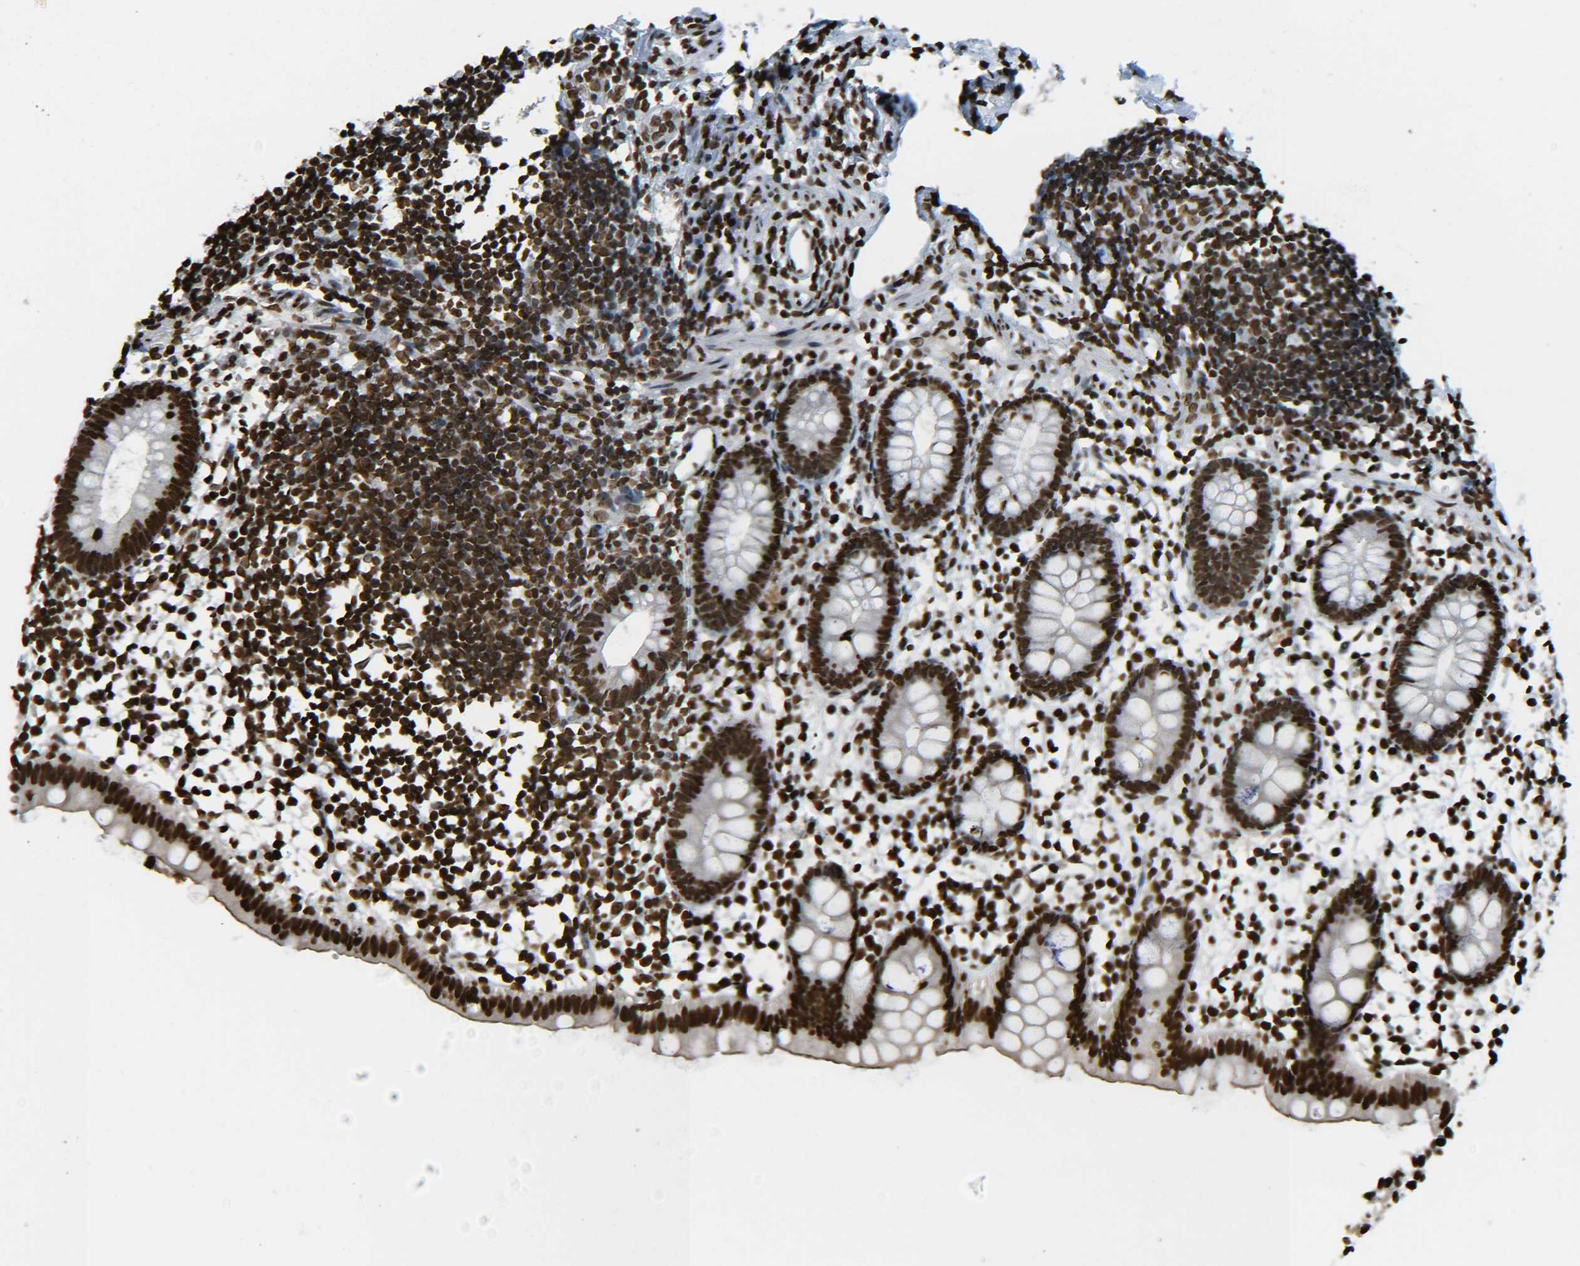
{"staining": {"intensity": "strong", "quantity": ">75%", "location": "nuclear"}, "tissue": "appendix", "cell_type": "Glandular cells", "image_type": "normal", "snomed": [{"axis": "morphology", "description": "Normal tissue, NOS"}, {"axis": "topography", "description": "Appendix"}], "caption": "Protein expression analysis of normal human appendix reveals strong nuclear expression in about >75% of glandular cells. (DAB (3,3'-diaminobenzidine) = brown stain, brightfield microscopy at high magnification).", "gene": "H4C16", "patient": {"sex": "female", "age": 20}}